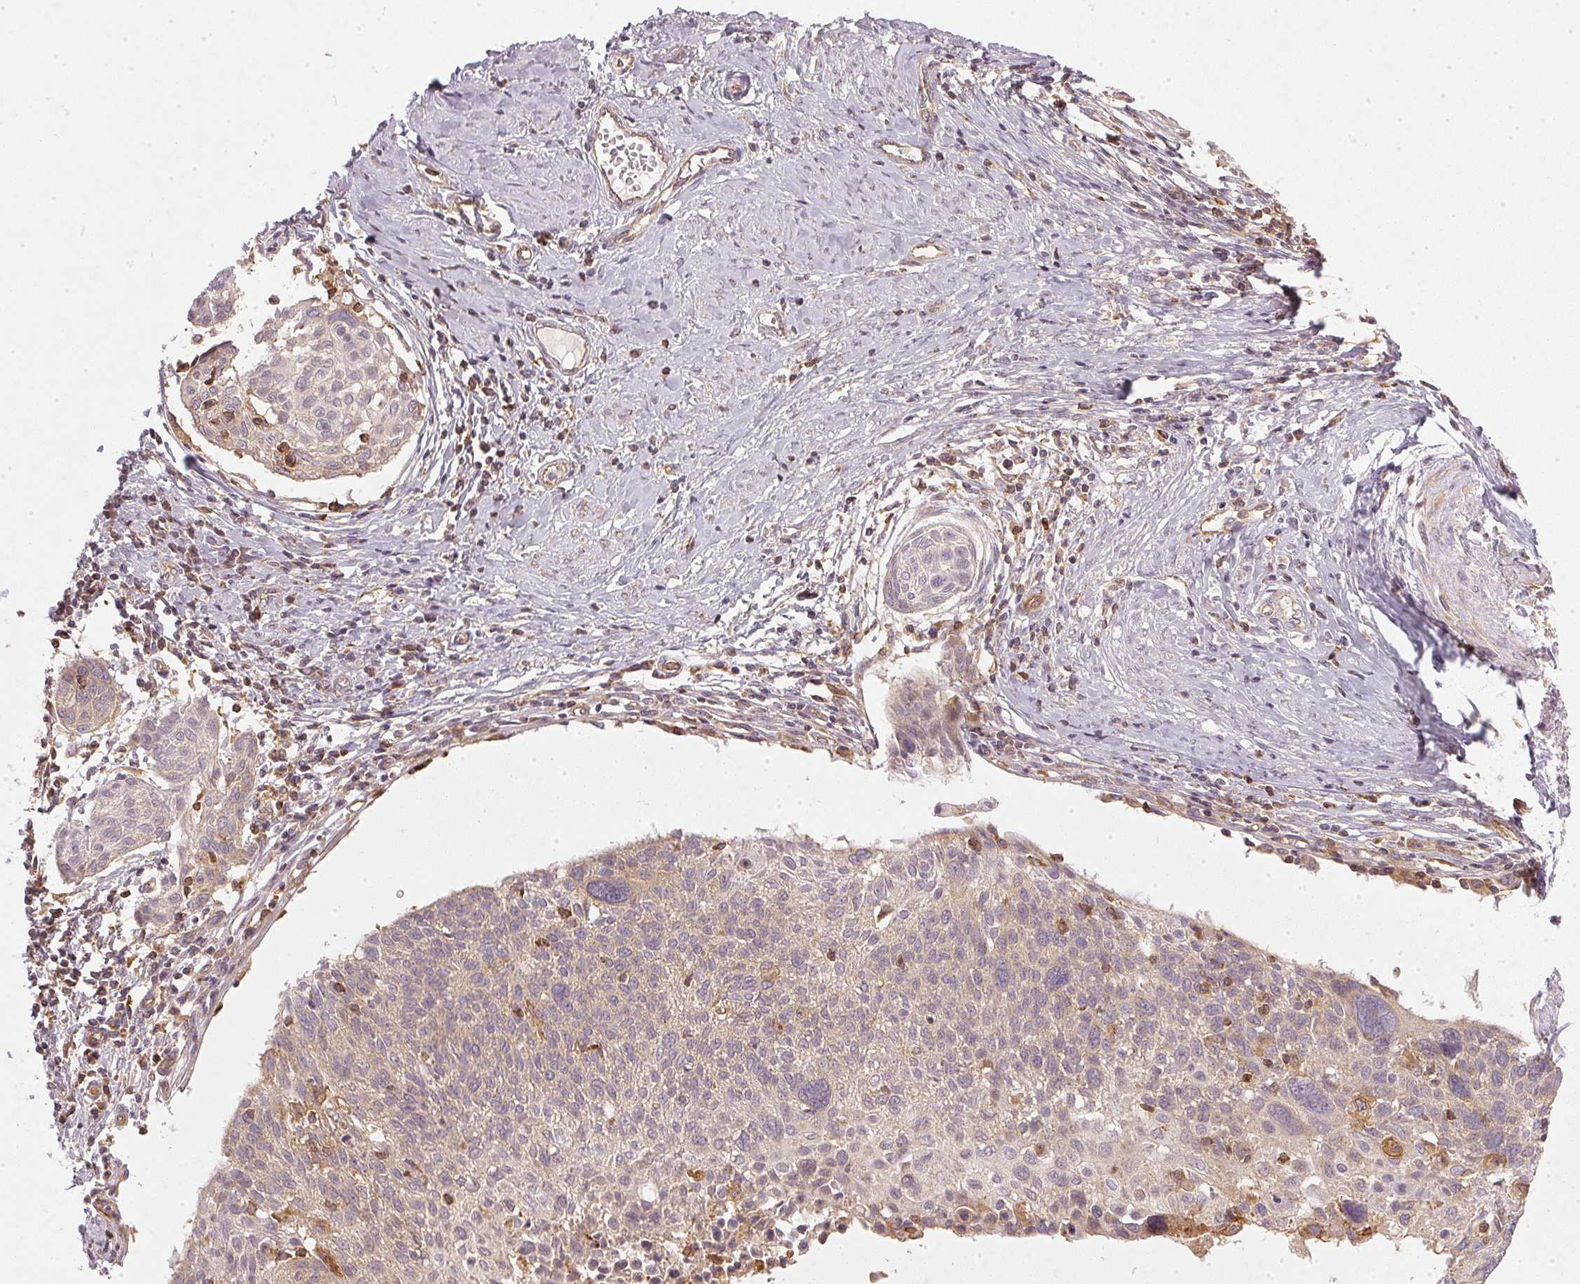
{"staining": {"intensity": "weak", "quantity": "<25%", "location": "cytoplasmic/membranous"}, "tissue": "cervical cancer", "cell_type": "Tumor cells", "image_type": "cancer", "snomed": [{"axis": "morphology", "description": "Squamous cell carcinoma, NOS"}, {"axis": "topography", "description": "Cervix"}], "caption": "Immunohistochemistry (IHC) of cervical cancer (squamous cell carcinoma) demonstrates no staining in tumor cells.", "gene": "NADK2", "patient": {"sex": "female", "age": 49}}